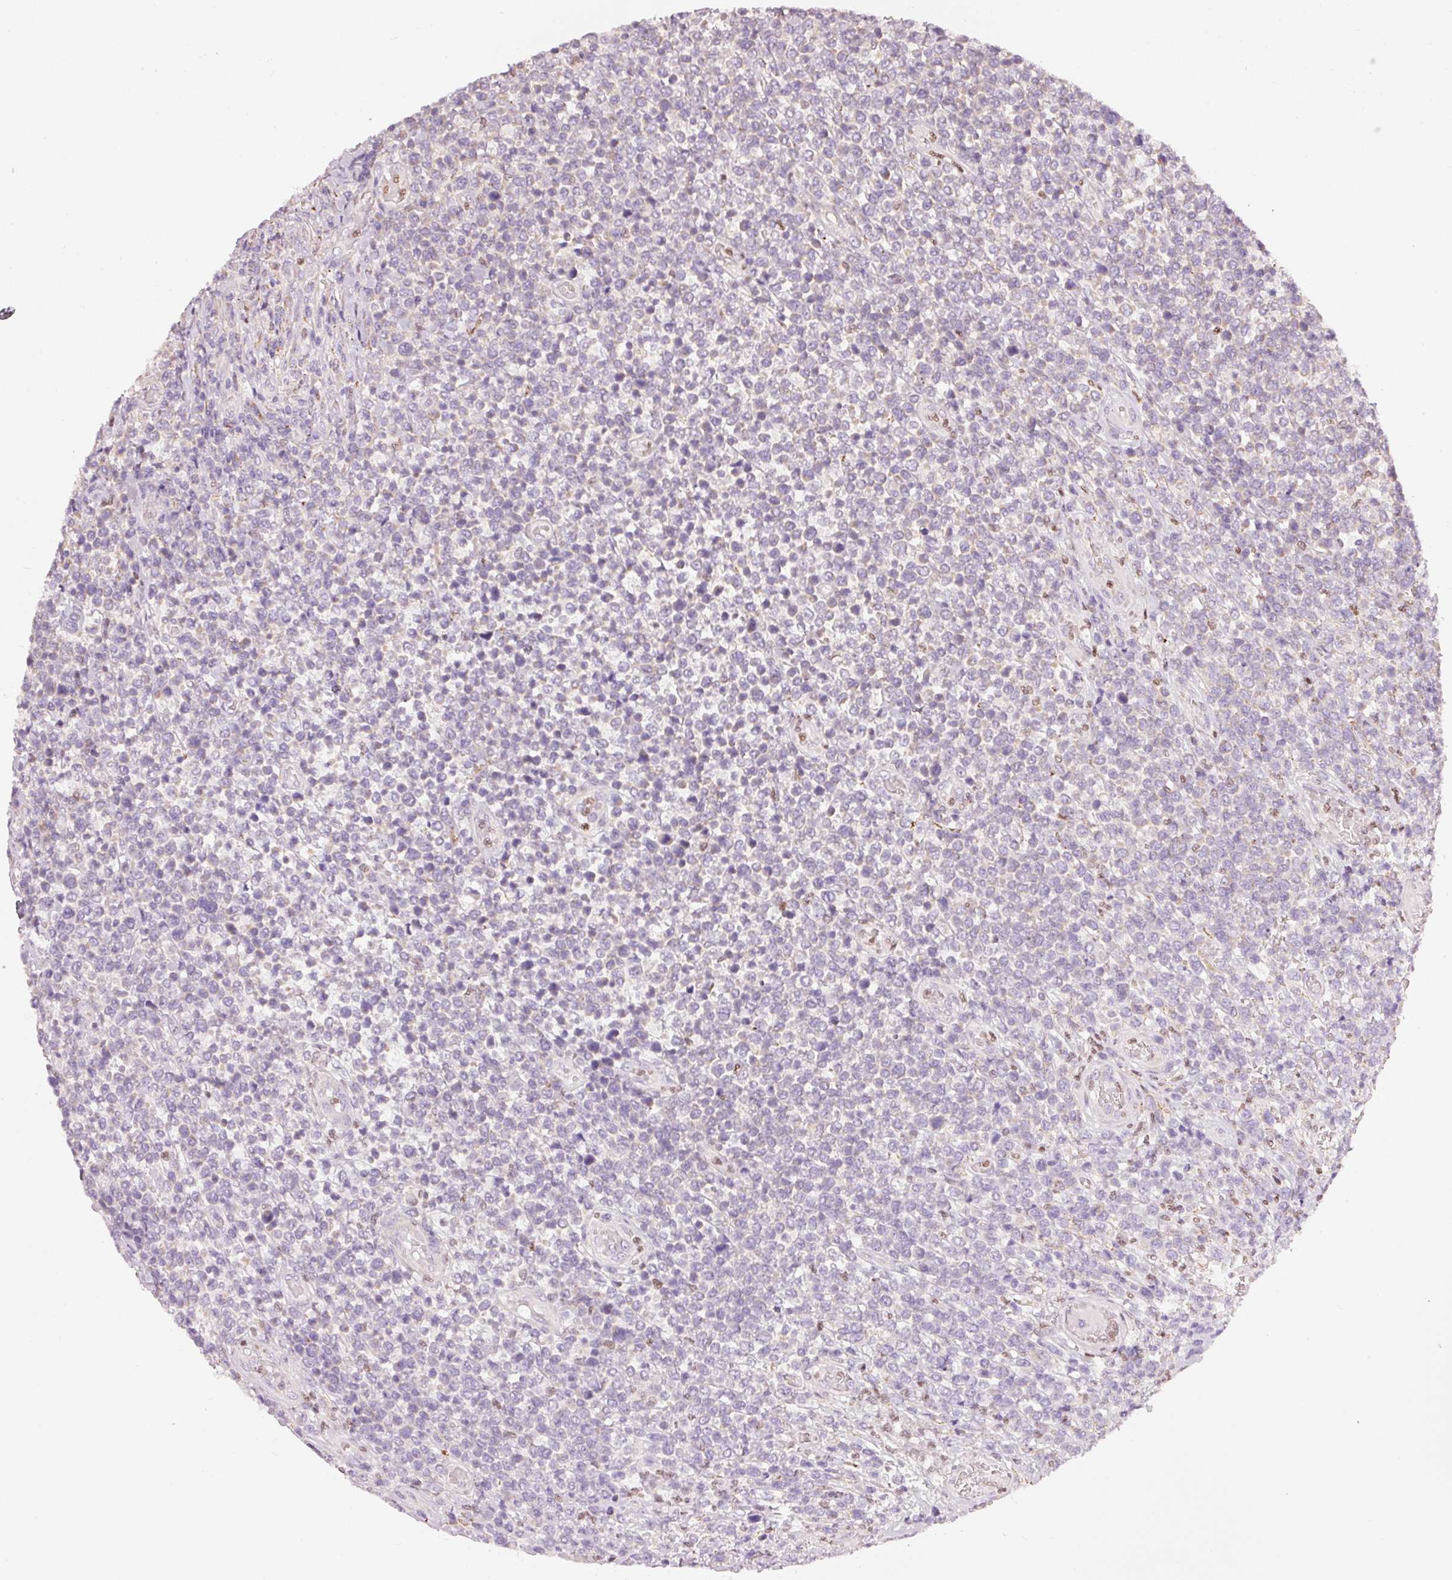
{"staining": {"intensity": "weak", "quantity": "25%-75%", "location": "cytoplasmic/membranous"}, "tissue": "lymphoma", "cell_type": "Tumor cells", "image_type": "cancer", "snomed": [{"axis": "morphology", "description": "Malignant lymphoma, non-Hodgkin's type, High grade"}, {"axis": "topography", "description": "Soft tissue"}], "caption": "Protein staining of malignant lymphoma, non-Hodgkin's type (high-grade) tissue displays weak cytoplasmic/membranous staining in about 25%-75% of tumor cells.", "gene": "MTHFD1L", "patient": {"sex": "female", "age": 56}}